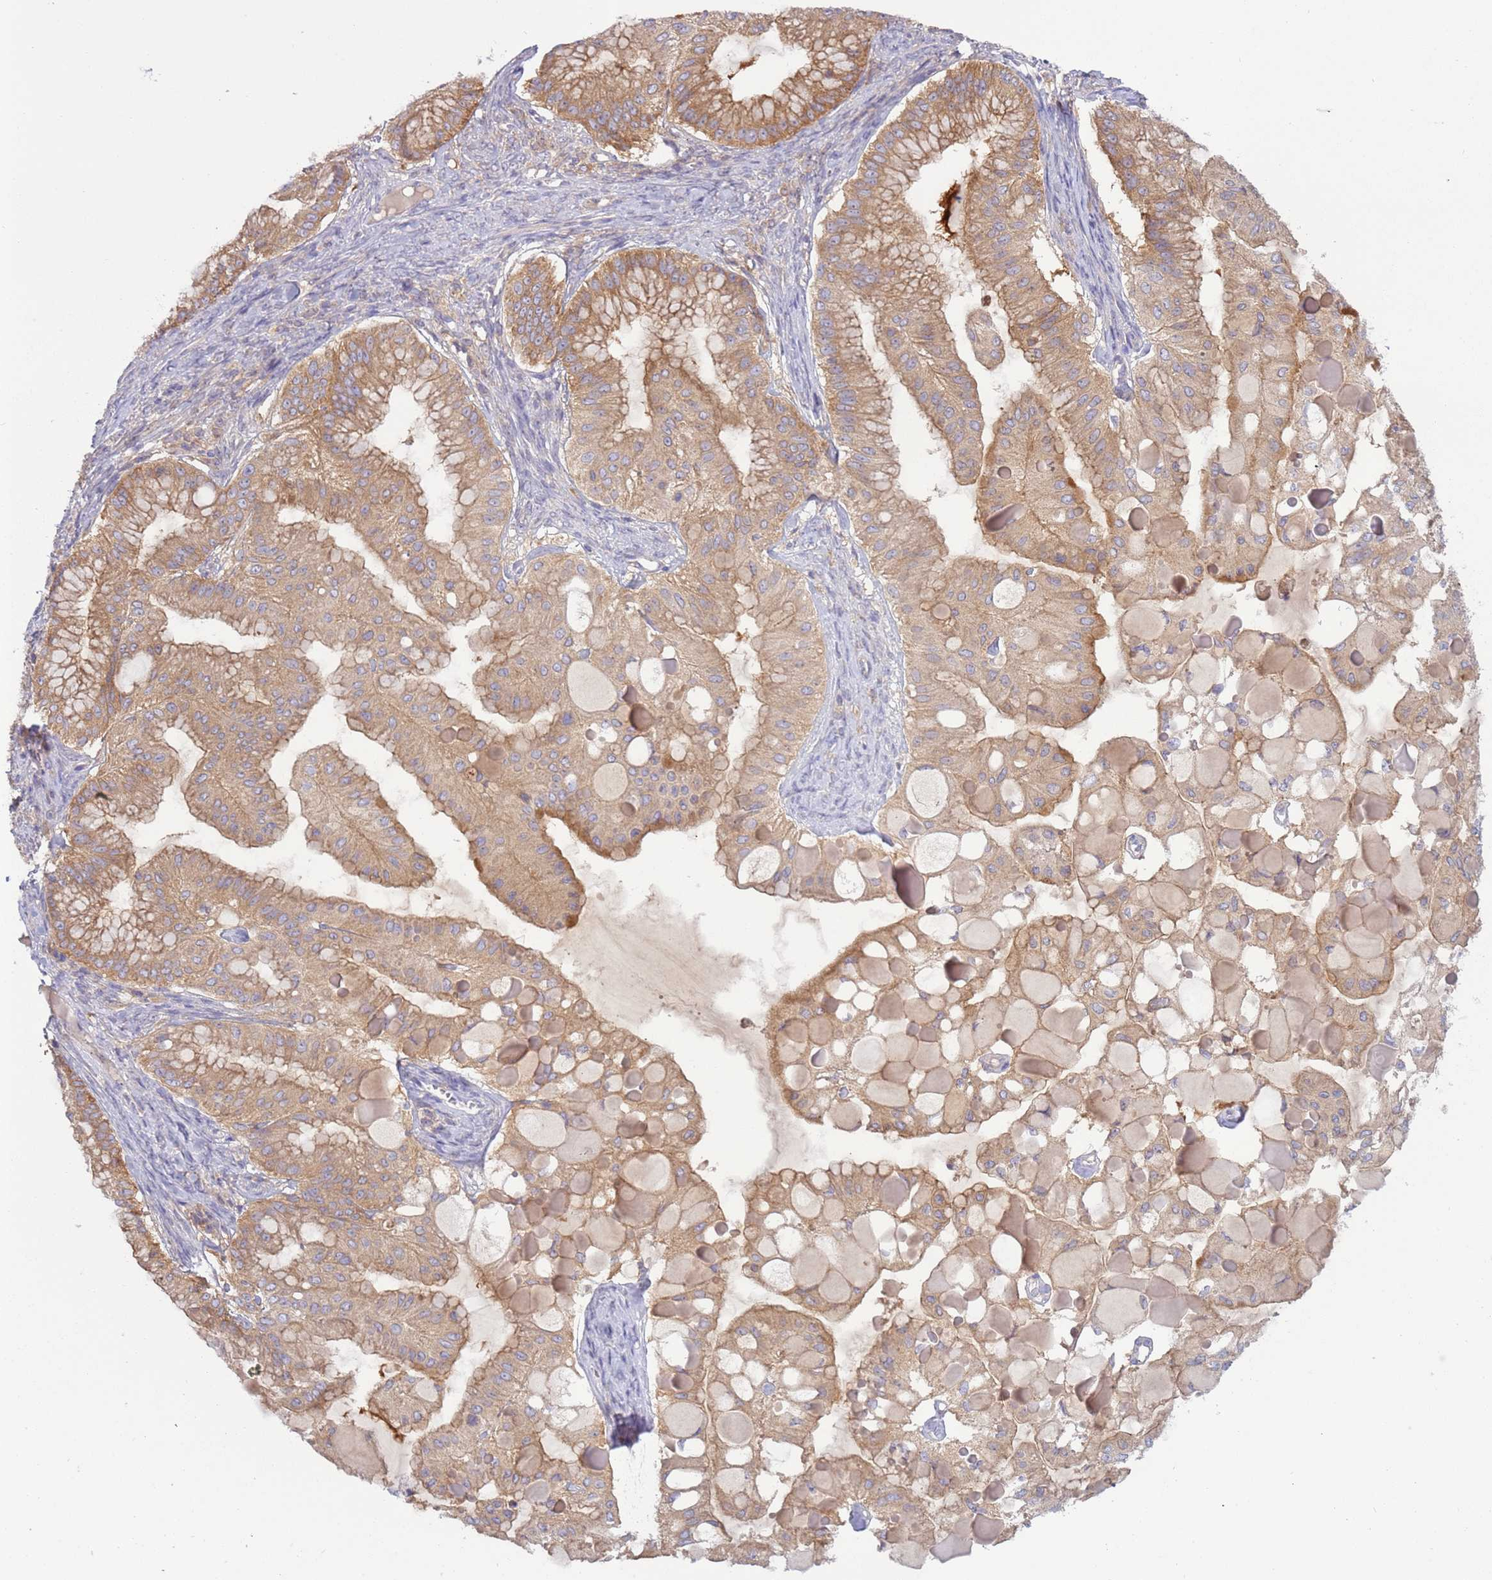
{"staining": {"intensity": "moderate", "quantity": ">75%", "location": "cytoplasmic/membranous"}, "tissue": "ovarian cancer", "cell_type": "Tumor cells", "image_type": "cancer", "snomed": [{"axis": "morphology", "description": "Cystadenocarcinoma, mucinous, NOS"}, {"axis": "topography", "description": "Ovary"}], "caption": "Protein expression analysis of ovarian mucinous cystadenocarcinoma displays moderate cytoplasmic/membranous positivity in approximately >75% of tumor cells. The staining was performed using DAB (3,3'-diaminobenzidine), with brown indicating positive protein expression. Nuclei are stained blue with hematoxylin.", "gene": "UQCRQ", "patient": {"sex": "female", "age": 61}}